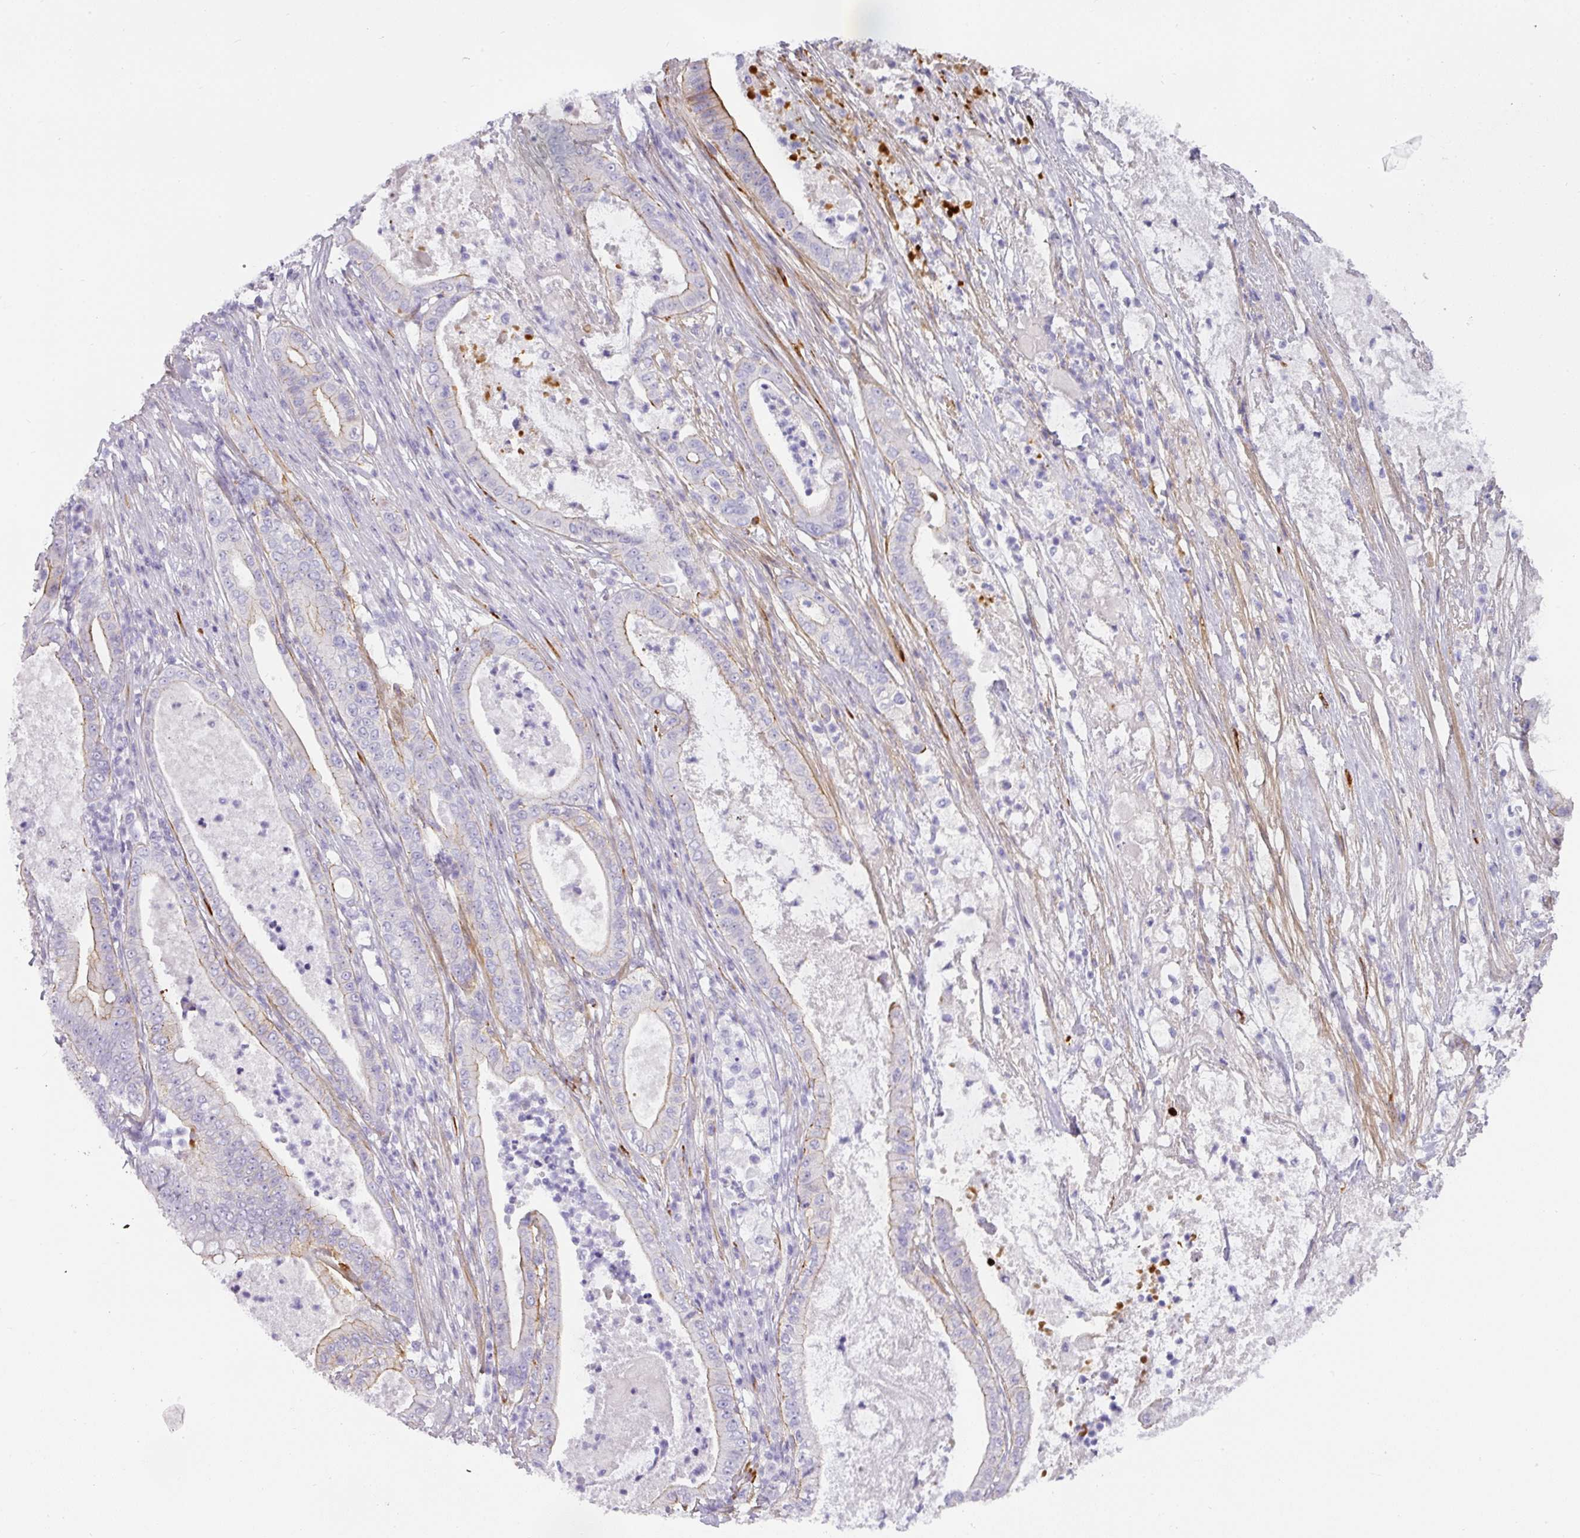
{"staining": {"intensity": "moderate", "quantity": "25%-75%", "location": "cytoplasmic/membranous"}, "tissue": "pancreatic cancer", "cell_type": "Tumor cells", "image_type": "cancer", "snomed": [{"axis": "morphology", "description": "Adenocarcinoma, NOS"}, {"axis": "topography", "description": "Pancreas"}], "caption": "IHC staining of pancreatic cancer (adenocarcinoma), which demonstrates medium levels of moderate cytoplasmic/membranous expression in about 25%-75% of tumor cells indicating moderate cytoplasmic/membranous protein staining. The staining was performed using DAB (brown) for protein detection and nuclei were counterstained in hematoxylin (blue).", "gene": "ANKRD29", "patient": {"sex": "male", "age": 71}}